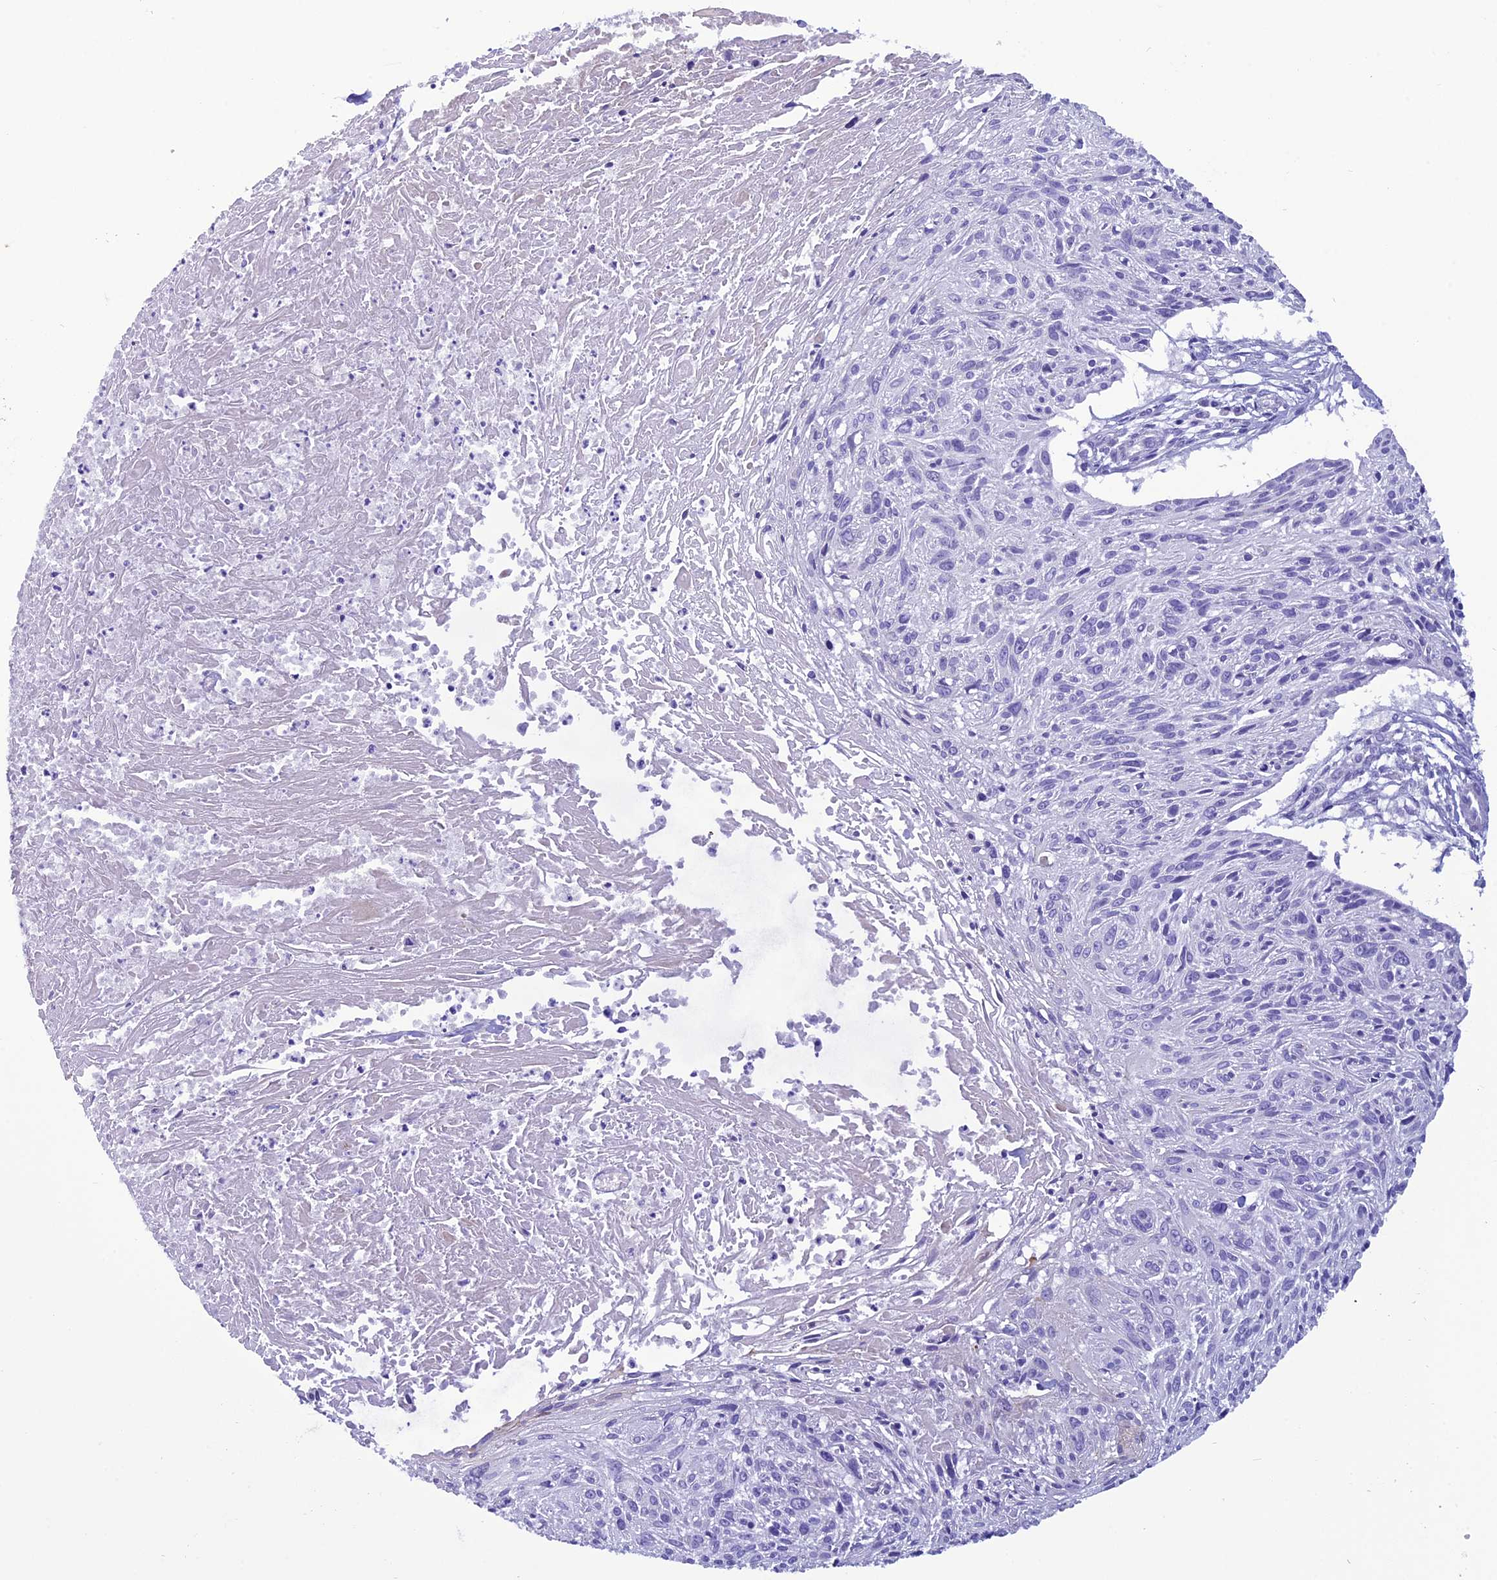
{"staining": {"intensity": "negative", "quantity": "none", "location": "none"}, "tissue": "cervical cancer", "cell_type": "Tumor cells", "image_type": "cancer", "snomed": [{"axis": "morphology", "description": "Squamous cell carcinoma, NOS"}, {"axis": "topography", "description": "Cervix"}], "caption": "High magnification brightfield microscopy of cervical squamous cell carcinoma stained with DAB (3,3'-diaminobenzidine) (brown) and counterstained with hematoxylin (blue): tumor cells show no significant staining. Brightfield microscopy of immunohistochemistry stained with DAB (brown) and hematoxylin (blue), captured at high magnification.", "gene": "SCEL", "patient": {"sex": "female", "age": 51}}